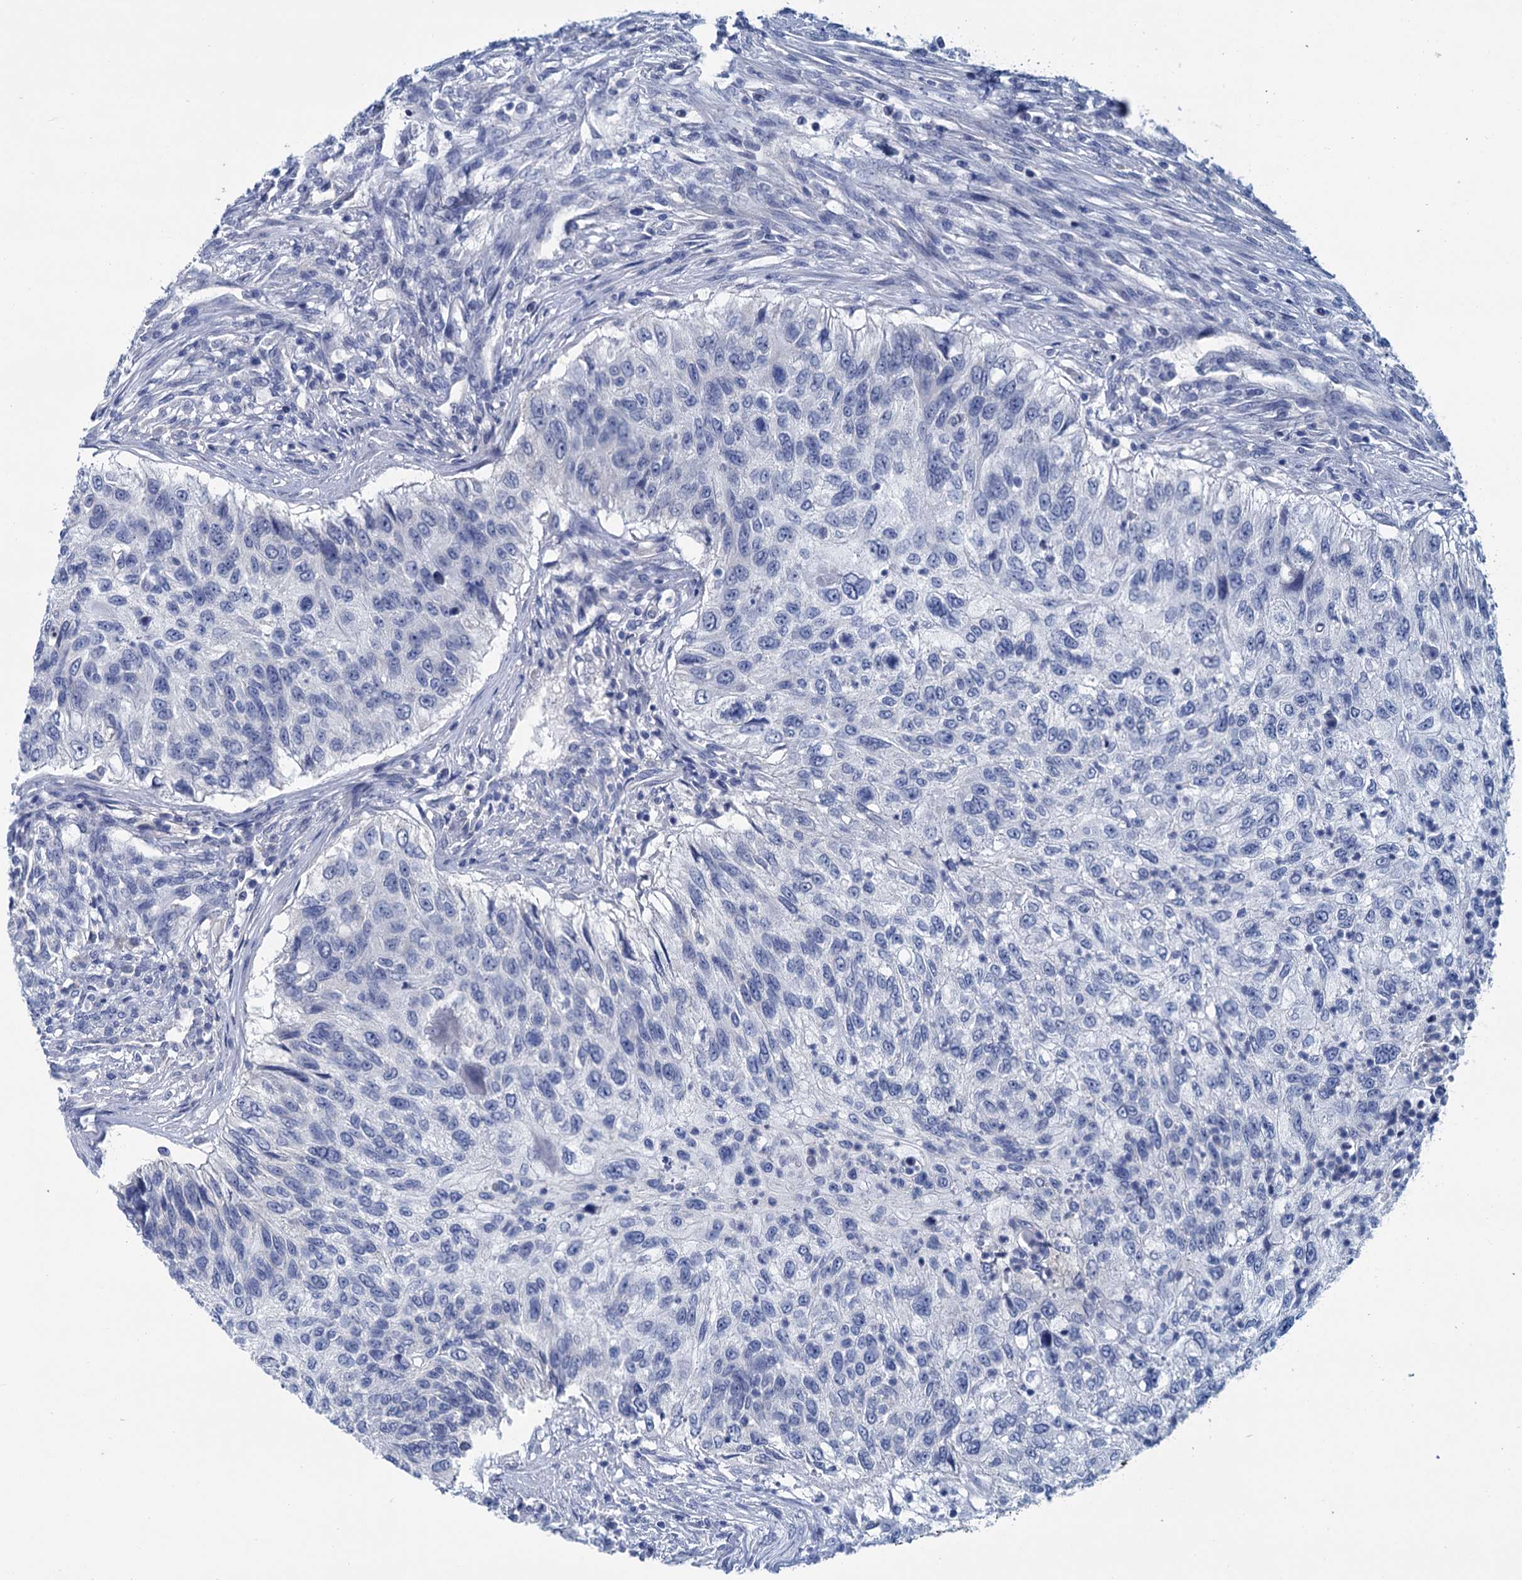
{"staining": {"intensity": "negative", "quantity": "none", "location": "none"}, "tissue": "urothelial cancer", "cell_type": "Tumor cells", "image_type": "cancer", "snomed": [{"axis": "morphology", "description": "Urothelial carcinoma, High grade"}, {"axis": "topography", "description": "Urinary bladder"}], "caption": "Immunohistochemistry image of human high-grade urothelial carcinoma stained for a protein (brown), which demonstrates no positivity in tumor cells. (Brightfield microscopy of DAB IHC at high magnification).", "gene": "MYOZ3", "patient": {"sex": "female", "age": 60}}